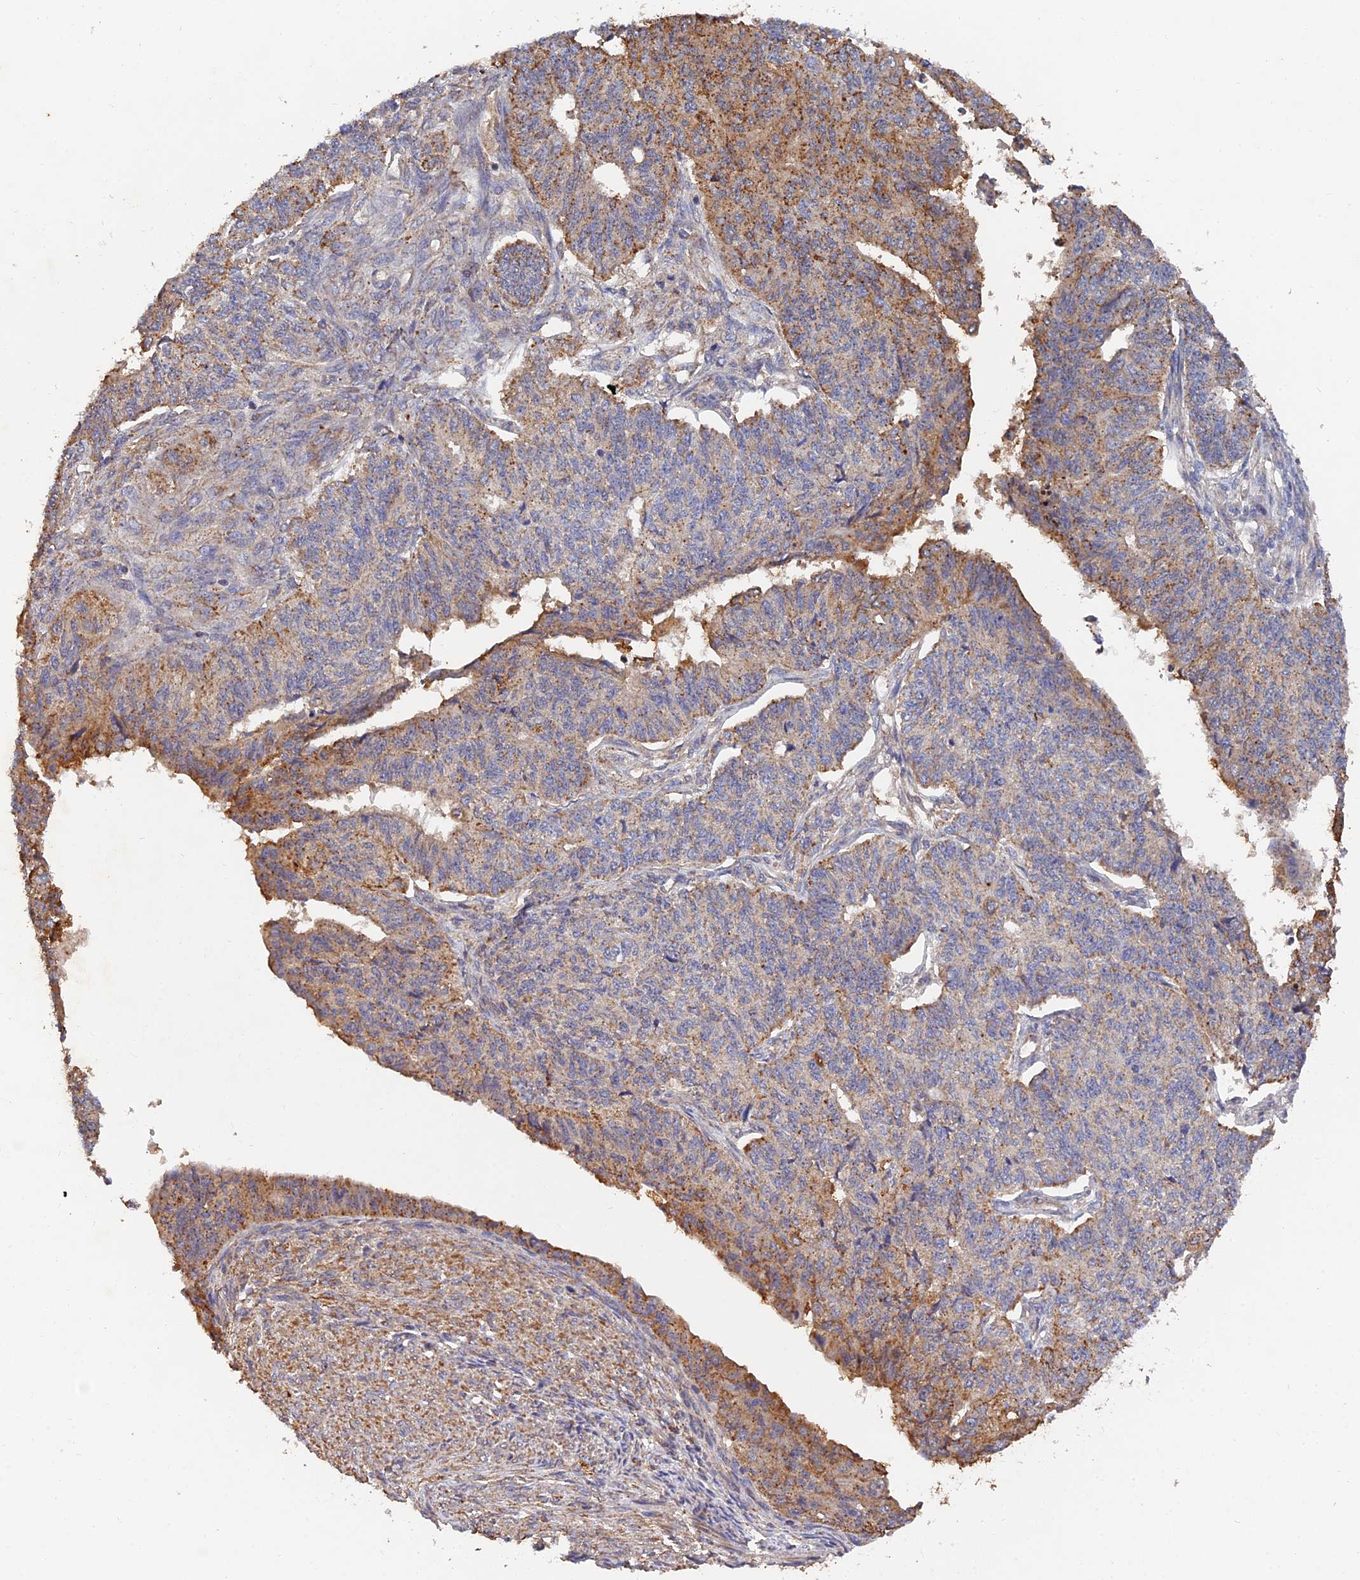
{"staining": {"intensity": "moderate", "quantity": "<25%", "location": "cytoplasmic/membranous"}, "tissue": "endometrial cancer", "cell_type": "Tumor cells", "image_type": "cancer", "snomed": [{"axis": "morphology", "description": "Adenocarcinoma, NOS"}, {"axis": "topography", "description": "Endometrium"}], "caption": "A micrograph of human adenocarcinoma (endometrial) stained for a protein exhibits moderate cytoplasmic/membranous brown staining in tumor cells. Using DAB (3,3'-diaminobenzidine) (brown) and hematoxylin (blue) stains, captured at high magnification using brightfield microscopy.", "gene": "SLC38A11", "patient": {"sex": "female", "age": 32}}